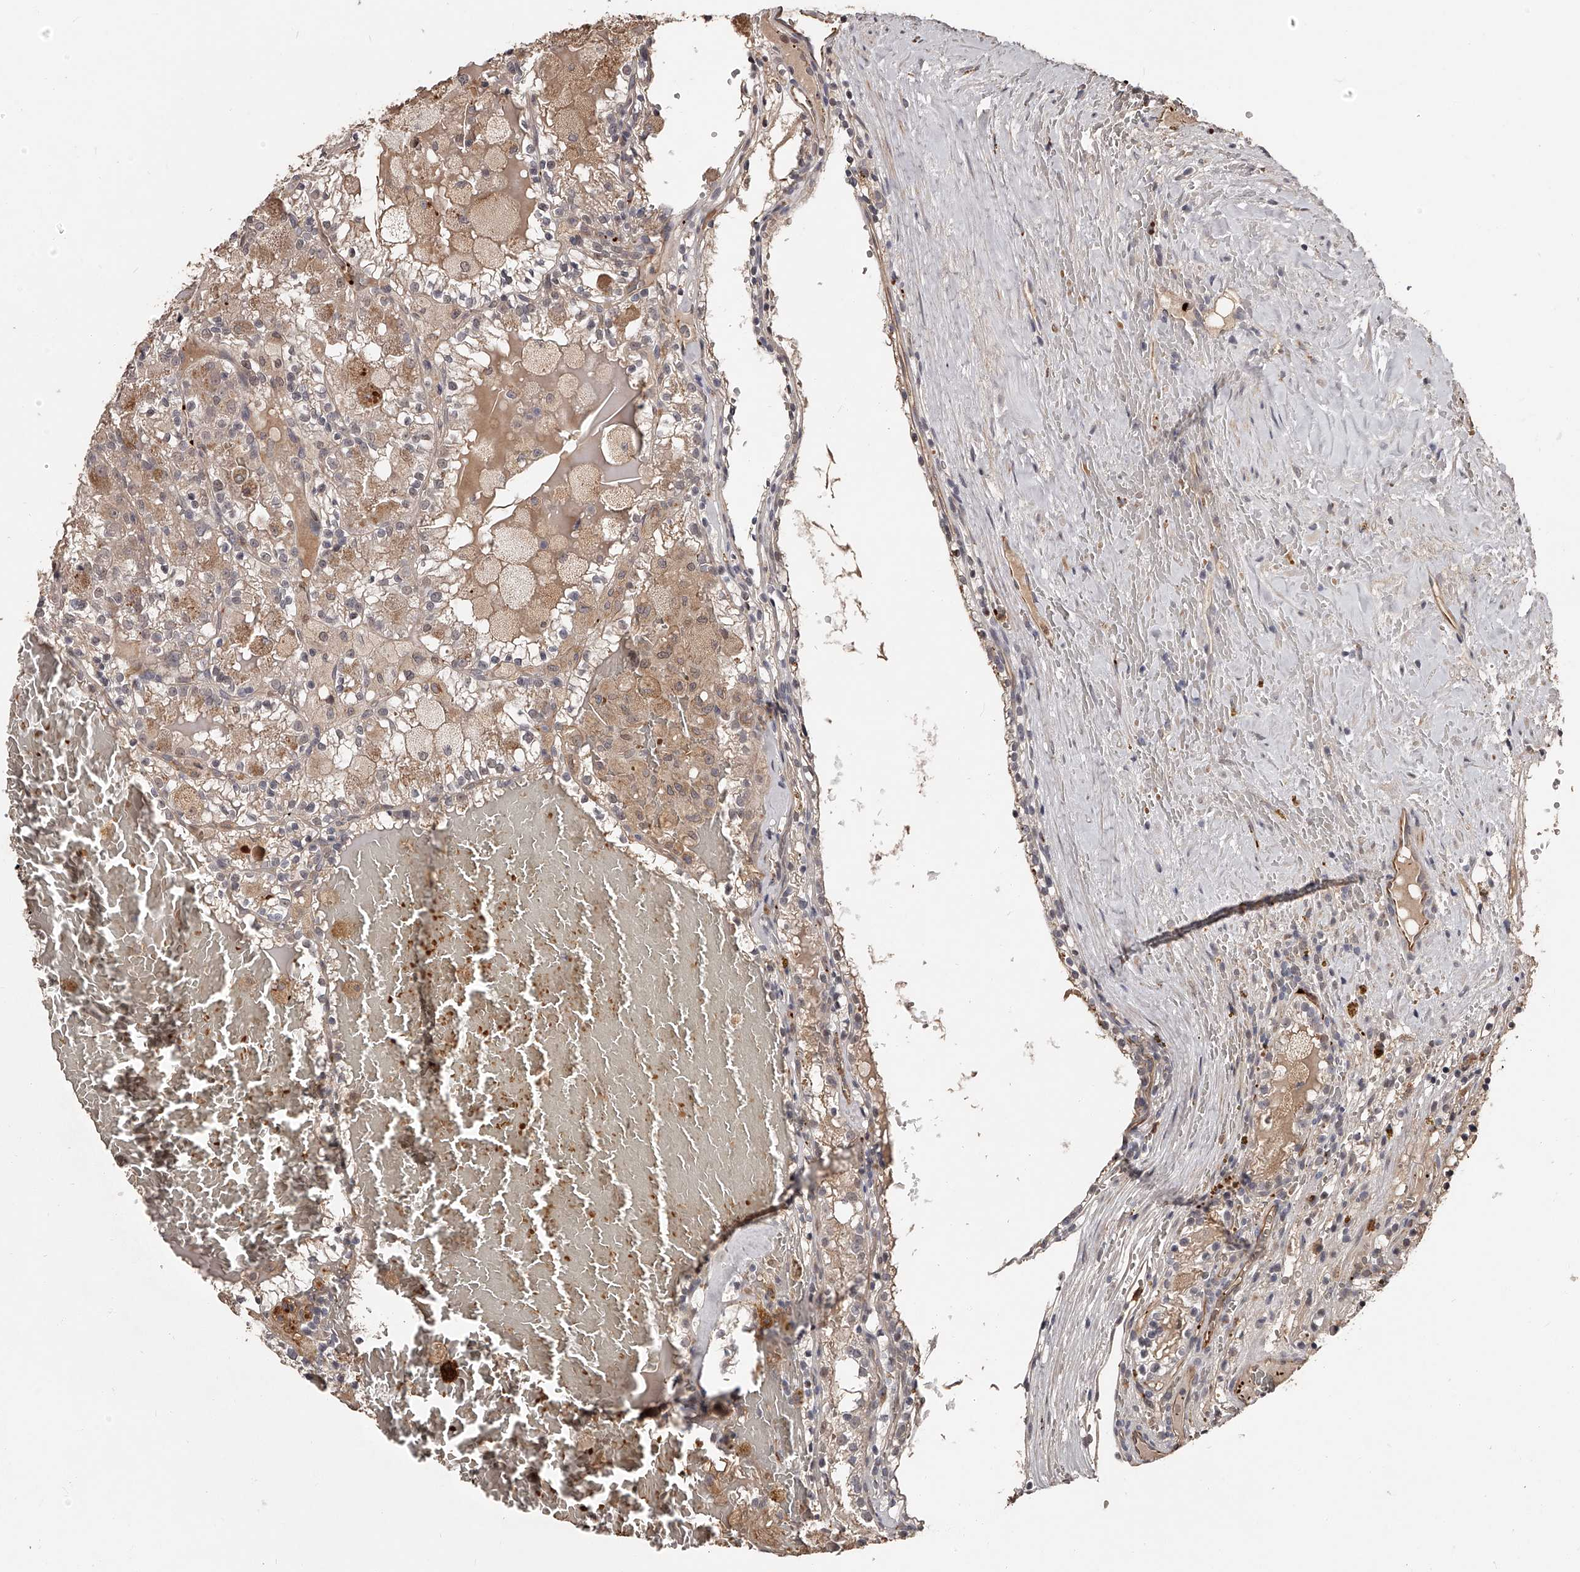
{"staining": {"intensity": "weak", "quantity": "25%-75%", "location": "cytoplasmic/membranous"}, "tissue": "renal cancer", "cell_type": "Tumor cells", "image_type": "cancer", "snomed": [{"axis": "morphology", "description": "Adenocarcinoma, NOS"}, {"axis": "topography", "description": "Kidney"}], "caption": "Weak cytoplasmic/membranous expression is present in approximately 25%-75% of tumor cells in renal cancer.", "gene": "URGCP", "patient": {"sex": "female", "age": 56}}